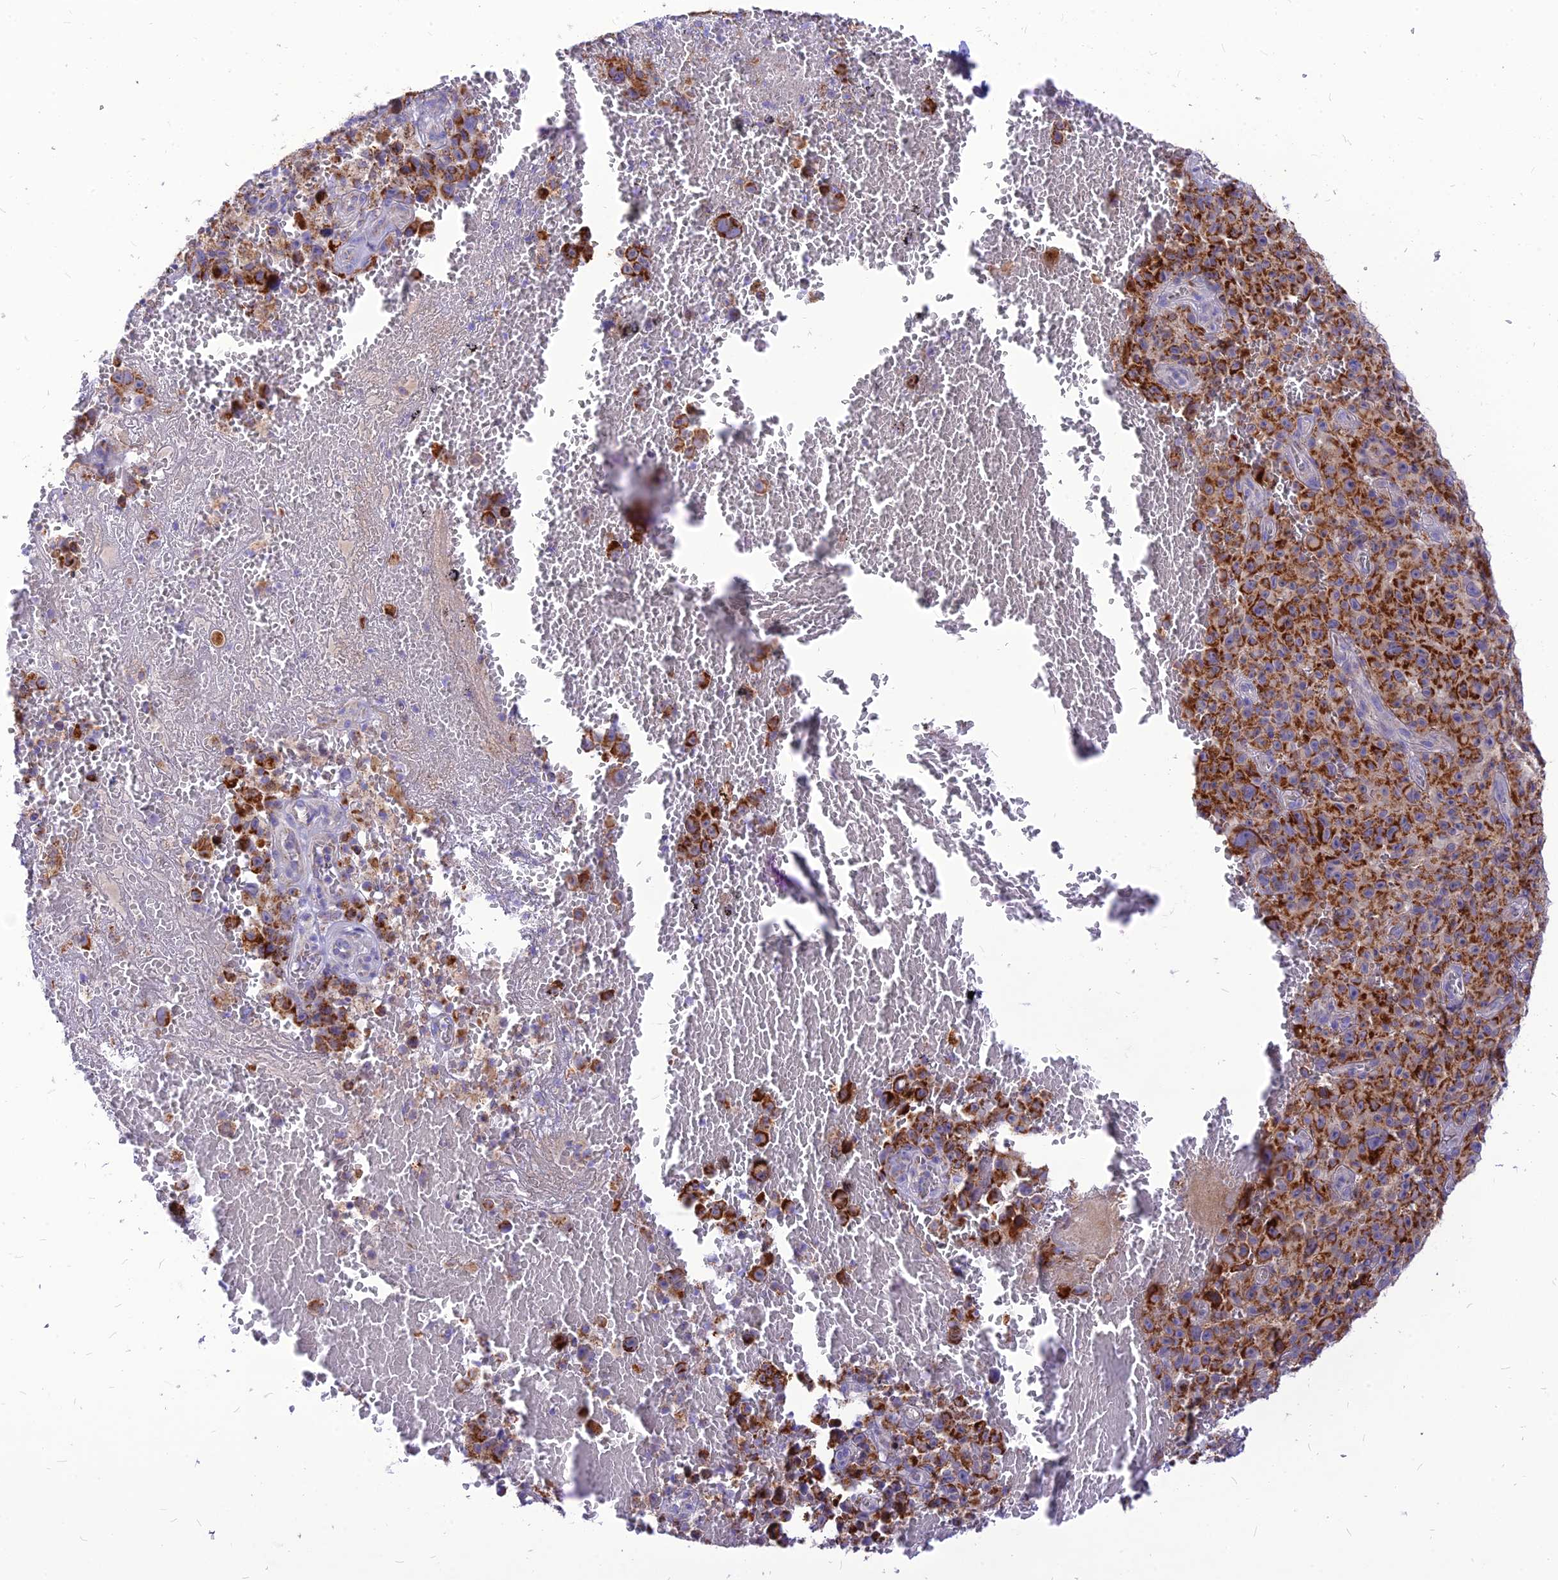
{"staining": {"intensity": "strong", "quantity": ">75%", "location": "cytoplasmic/membranous"}, "tissue": "melanoma", "cell_type": "Tumor cells", "image_type": "cancer", "snomed": [{"axis": "morphology", "description": "Malignant melanoma, NOS"}, {"axis": "topography", "description": "Skin"}], "caption": "The photomicrograph shows a brown stain indicating the presence of a protein in the cytoplasmic/membranous of tumor cells in melanoma.", "gene": "ECI1", "patient": {"sex": "female", "age": 82}}